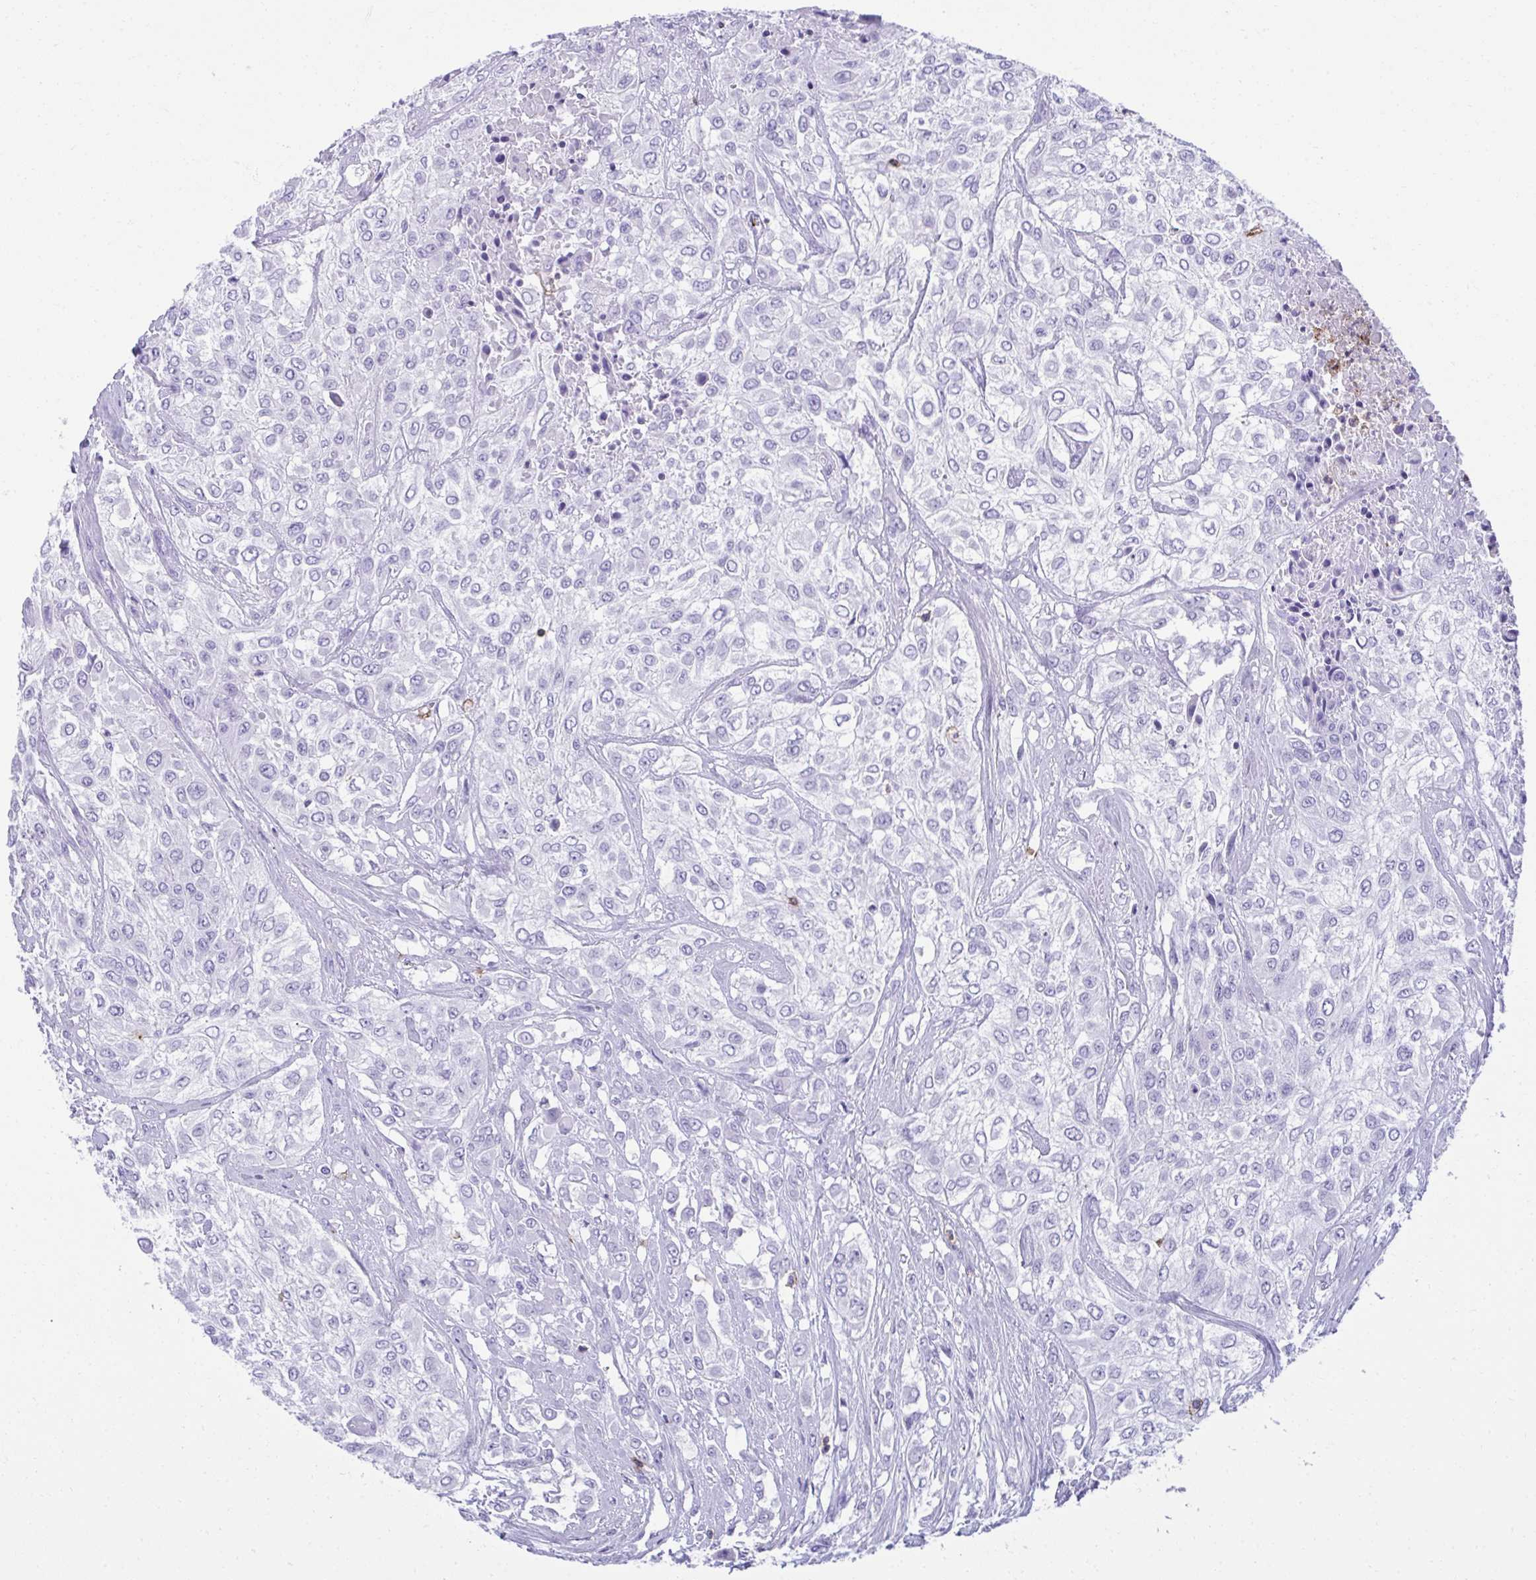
{"staining": {"intensity": "negative", "quantity": "none", "location": "none"}, "tissue": "urothelial cancer", "cell_type": "Tumor cells", "image_type": "cancer", "snomed": [{"axis": "morphology", "description": "Urothelial carcinoma, High grade"}, {"axis": "topography", "description": "Urinary bladder"}], "caption": "An image of human high-grade urothelial carcinoma is negative for staining in tumor cells. (IHC, brightfield microscopy, high magnification).", "gene": "SPN", "patient": {"sex": "male", "age": 57}}